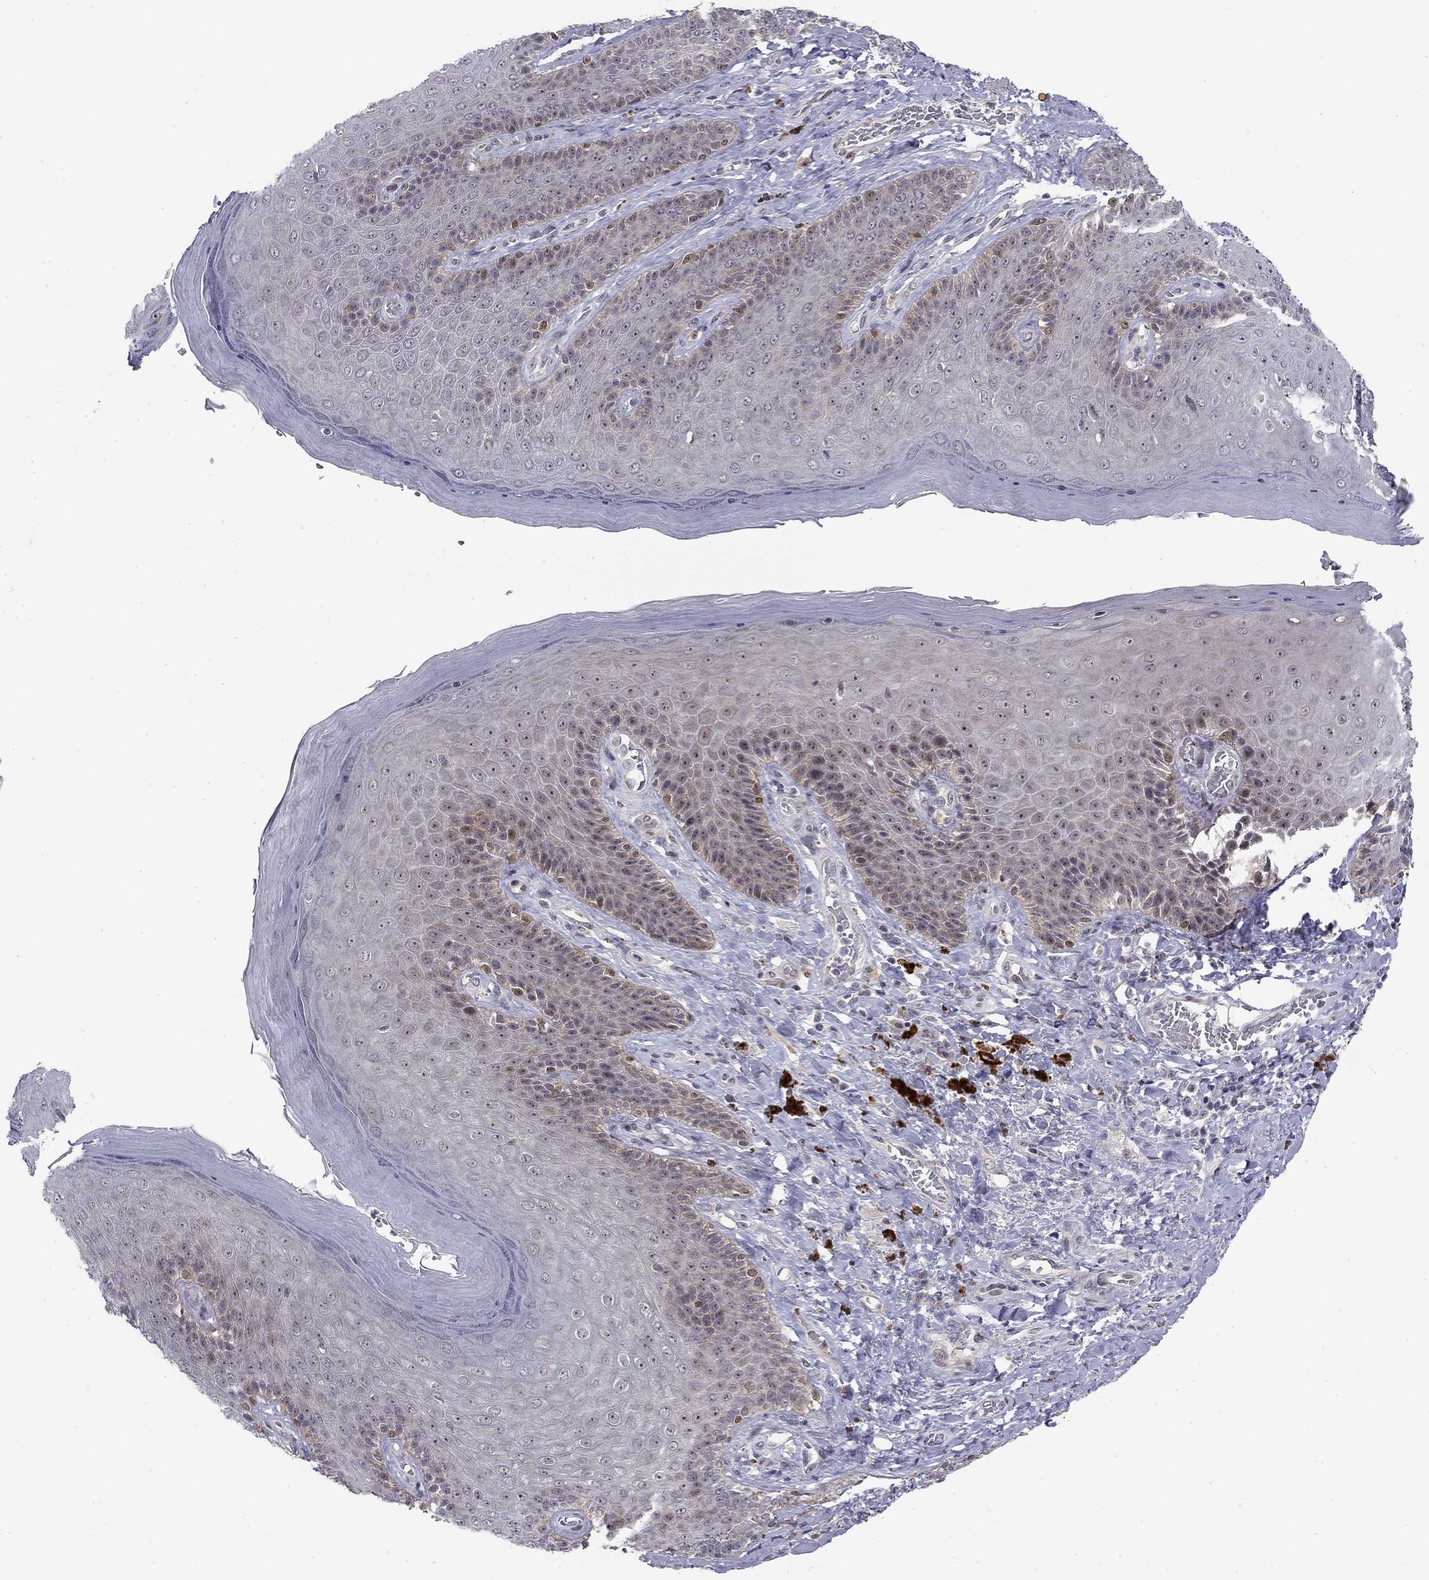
{"staining": {"intensity": "negative", "quantity": "none", "location": "none"}, "tissue": "skin", "cell_type": "Epidermal cells", "image_type": "normal", "snomed": [{"axis": "morphology", "description": "Normal tissue, NOS"}, {"axis": "topography", "description": "Skeletal muscle"}, {"axis": "topography", "description": "Anal"}, {"axis": "topography", "description": "Peripheral nerve tissue"}], "caption": "Immunohistochemical staining of benign skin demonstrates no significant expression in epidermal cells. (Immunohistochemistry, brightfield microscopy, high magnification).", "gene": "STXBP6", "patient": {"sex": "male", "age": 53}}